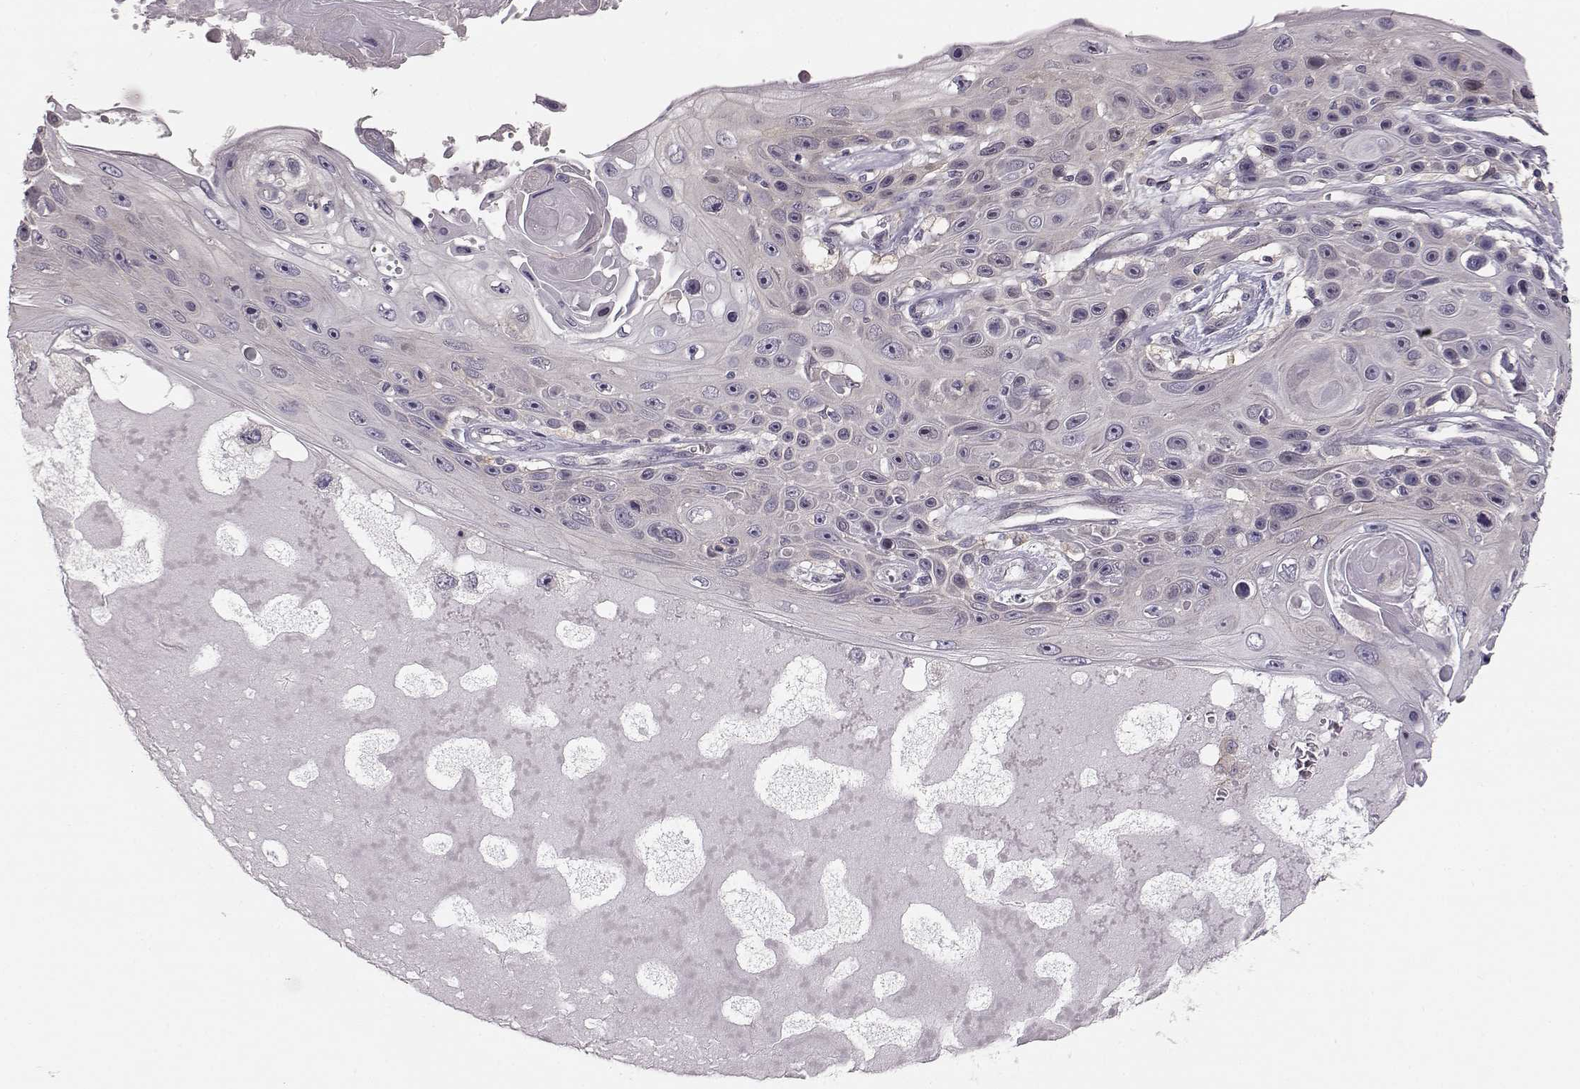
{"staining": {"intensity": "negative", "quantity": "none", "location": "none"}, "tissue": "skin cancer", "cell_type": "Tumor cells", "image_type": "cancer", "snomed": [{"axis": "morphology", "description": "Squamous cell carcinoma, NOS"}, {"axis": "topography", "description": "Skin"}], "caption": "Immunohistochemistry (IHC) of squamous cell carcinoma (skin) reveals no positivity in tumor cells.", "gene": "GPR50", "patient": {"sex": "male", "age": 82}}